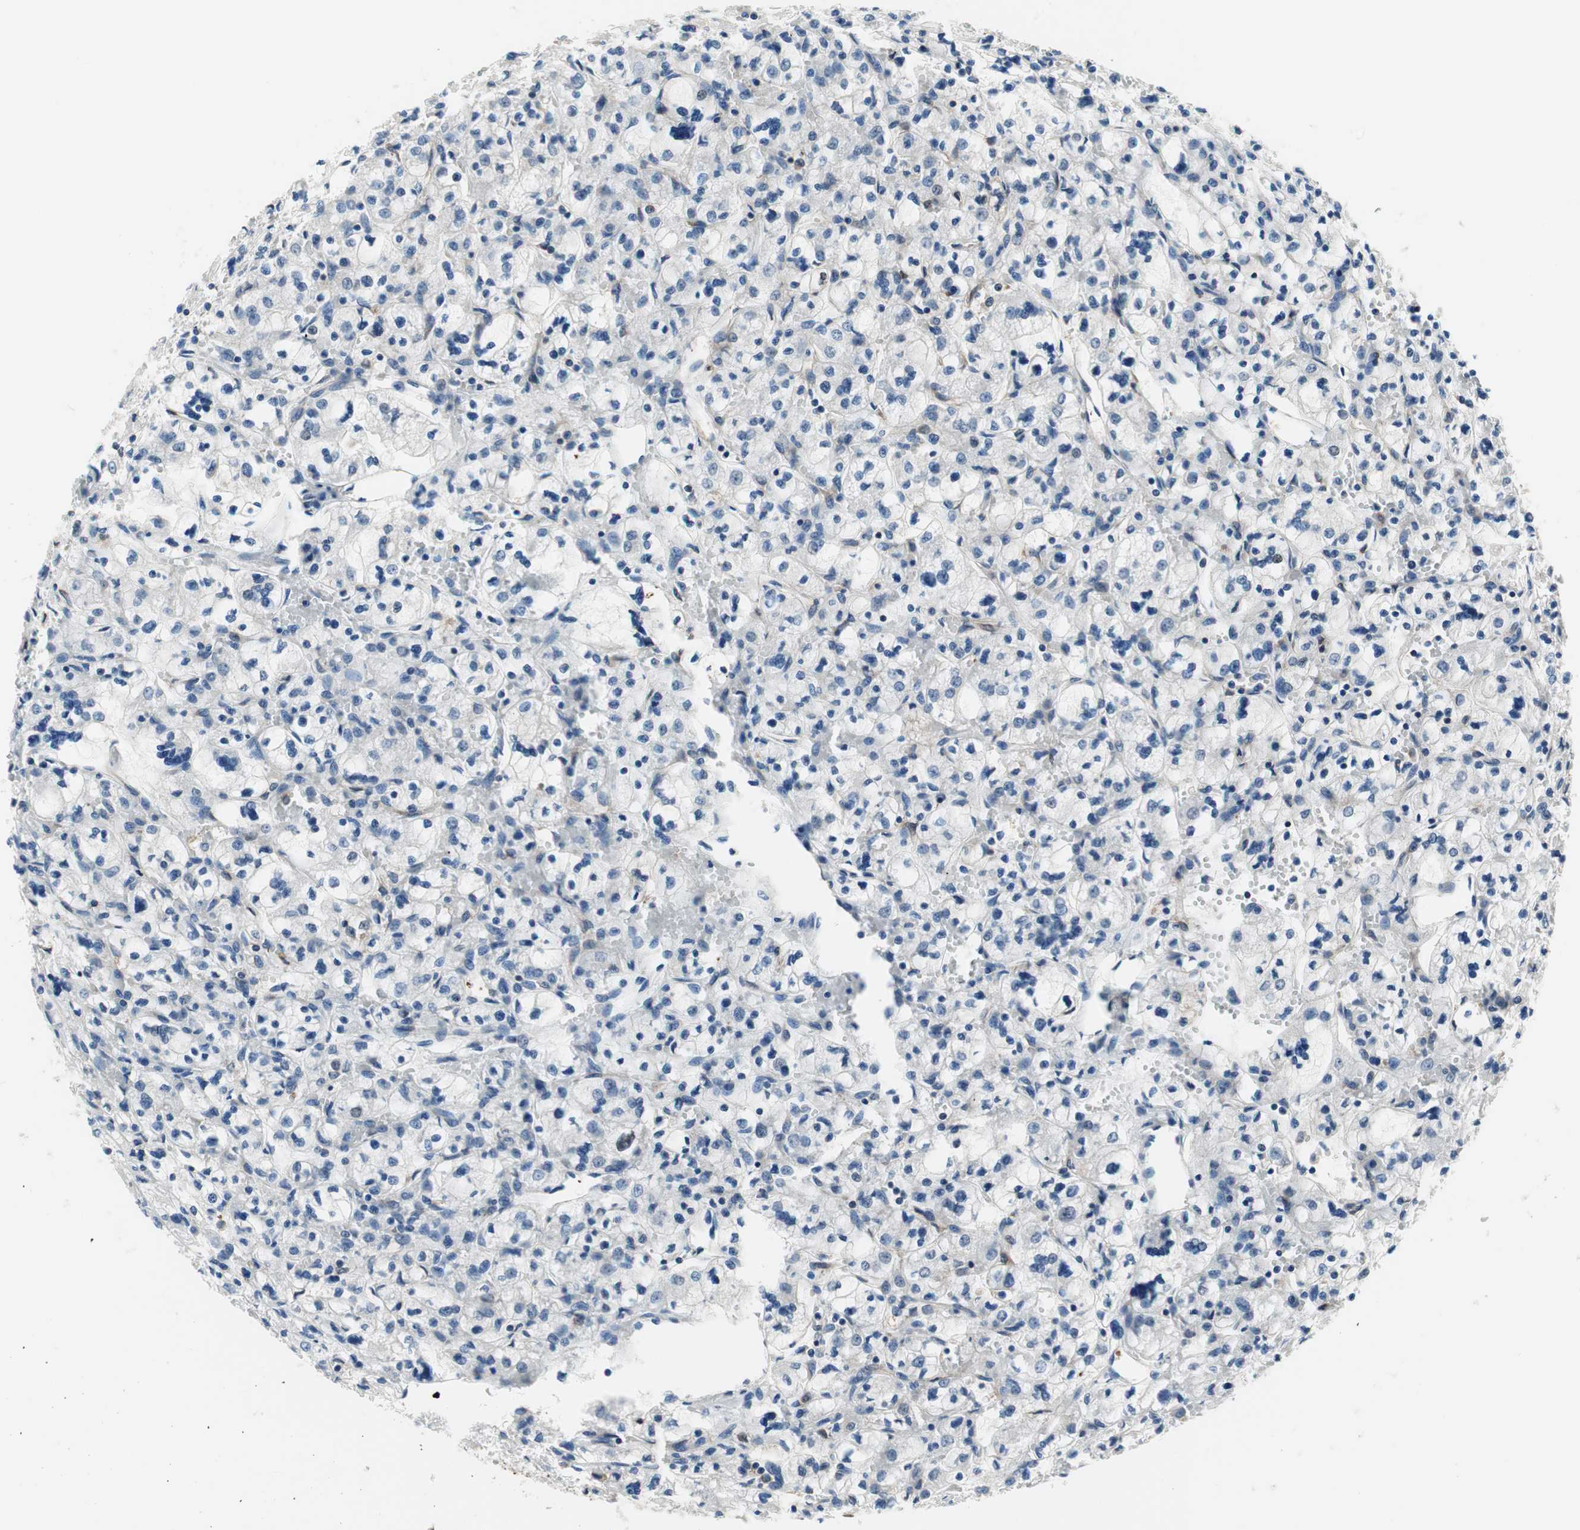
{"staining": {"intensity": "negative", "quantity": "none", "location": "none"}, "tissue": "renal cancer", "cell_type": "Tumor cells", "image_type": "cancer", "snomed": [{"axis": "morphology", "description": "Adenocarcinoma, NOS"}, {"axis": "topography", "description": "Kidney"}], "caption": "Immunohistochemistry (IHC) histopathology image of neoplastic tissue: human adenocarcinoma (renal) stained with DAB demonstrates no significant protein expression in tumor cells. The staining was performed using DAB to visualize the protein expression in brown, while the nuclei were stained in blue with hematoxylin (Magnification: 20x).", "gene": "ZNF512B", "patient": {"sex": "female", "age": 83}}